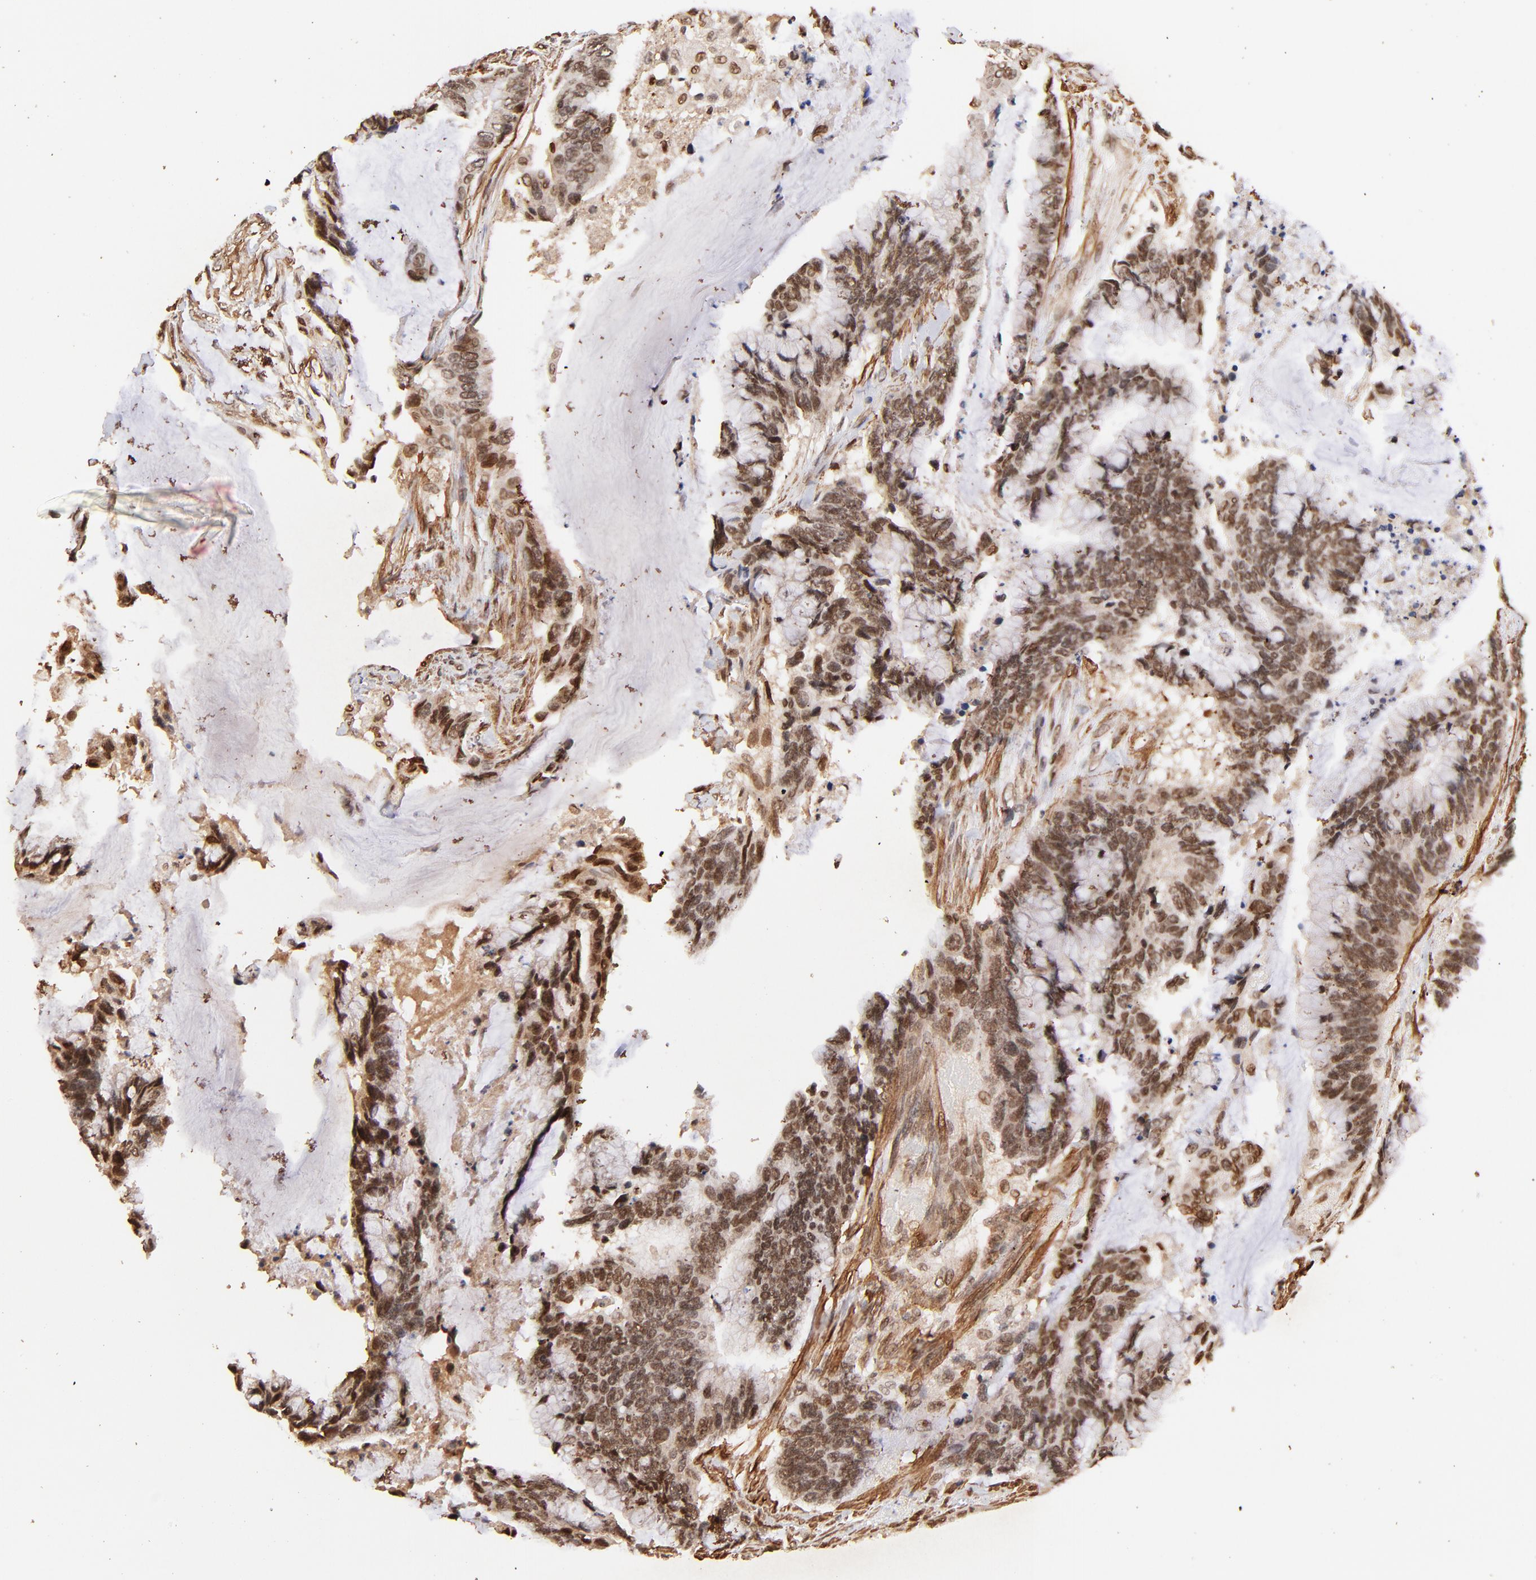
{"staining": {"intensity": "moderate", "quantity": ">75%", "location": "nuclear"}, "tissue": "colorectal cancer", "cell_type": "Tumor cells", "image_type": "cancer", "snomed": [{"axis": "morphology", "description": "Adenocarcinoma, NOS"}, {"axis": "topography", "description": "Rectum"}], "caption": "Immunohistochemistry of colorectal adenocarcinoma displays medium levels of moderate nuclear expression in about >75% of tumor cells. The protein of interest is stained brown, and the nuclei are stained in blue (DAB IHC with brightfield microscopy, high magnification).", "gene": "ZFP92", "patient": {"sex": "female", "age": 59}}